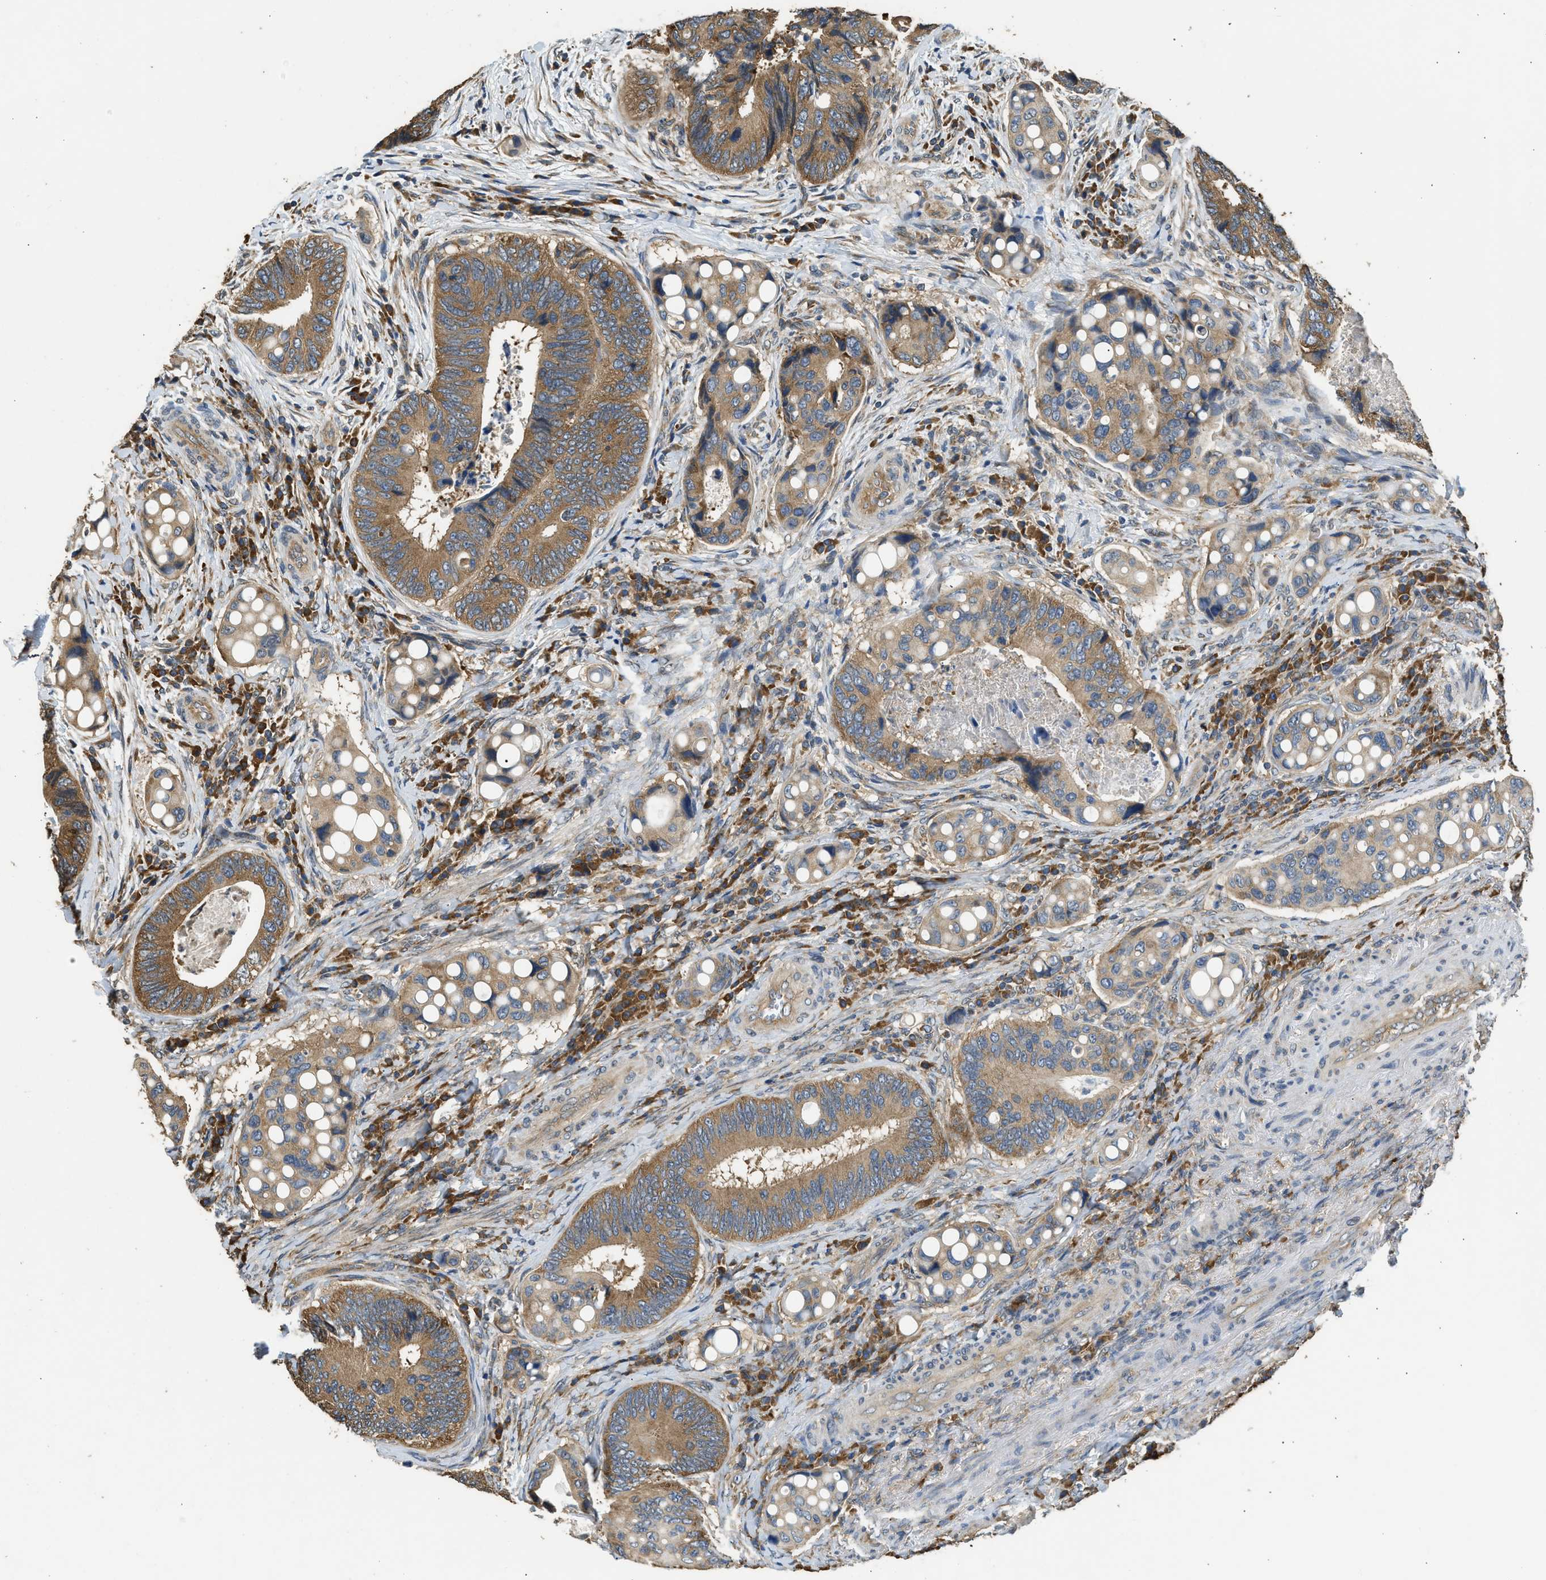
{"staining": {"intensity": "moderate", "quantity": ">75%", "location": "cytoplasmic/membranous"}, "tissue": "colorectal cancer", "cell_type": "Tumor cells", "image_type": "cancer", "snomed": [{"axis": "morphology", "description": "Inflammation, NOS"}, {"axis": "morphology", "description": "Adenocarcinoma, NOS"}, {"axis": "topography", "description": "Colon"}], "caption": "A high-resolution photomicrograph shows immunohistochemistry (IHC) staining of colorectal adenocarcinoma, which reveals moderate cytoplasmic/membranous expression in about >75% of tumor cells. Using DAB (3,3'-diaminobenzidine) (brown) and hematoxylin (blue) stains, captured at high magnification using brightfield microscopy.", "gene": "SLC36A4", "patient": {"sex": "male", "age": 72}}